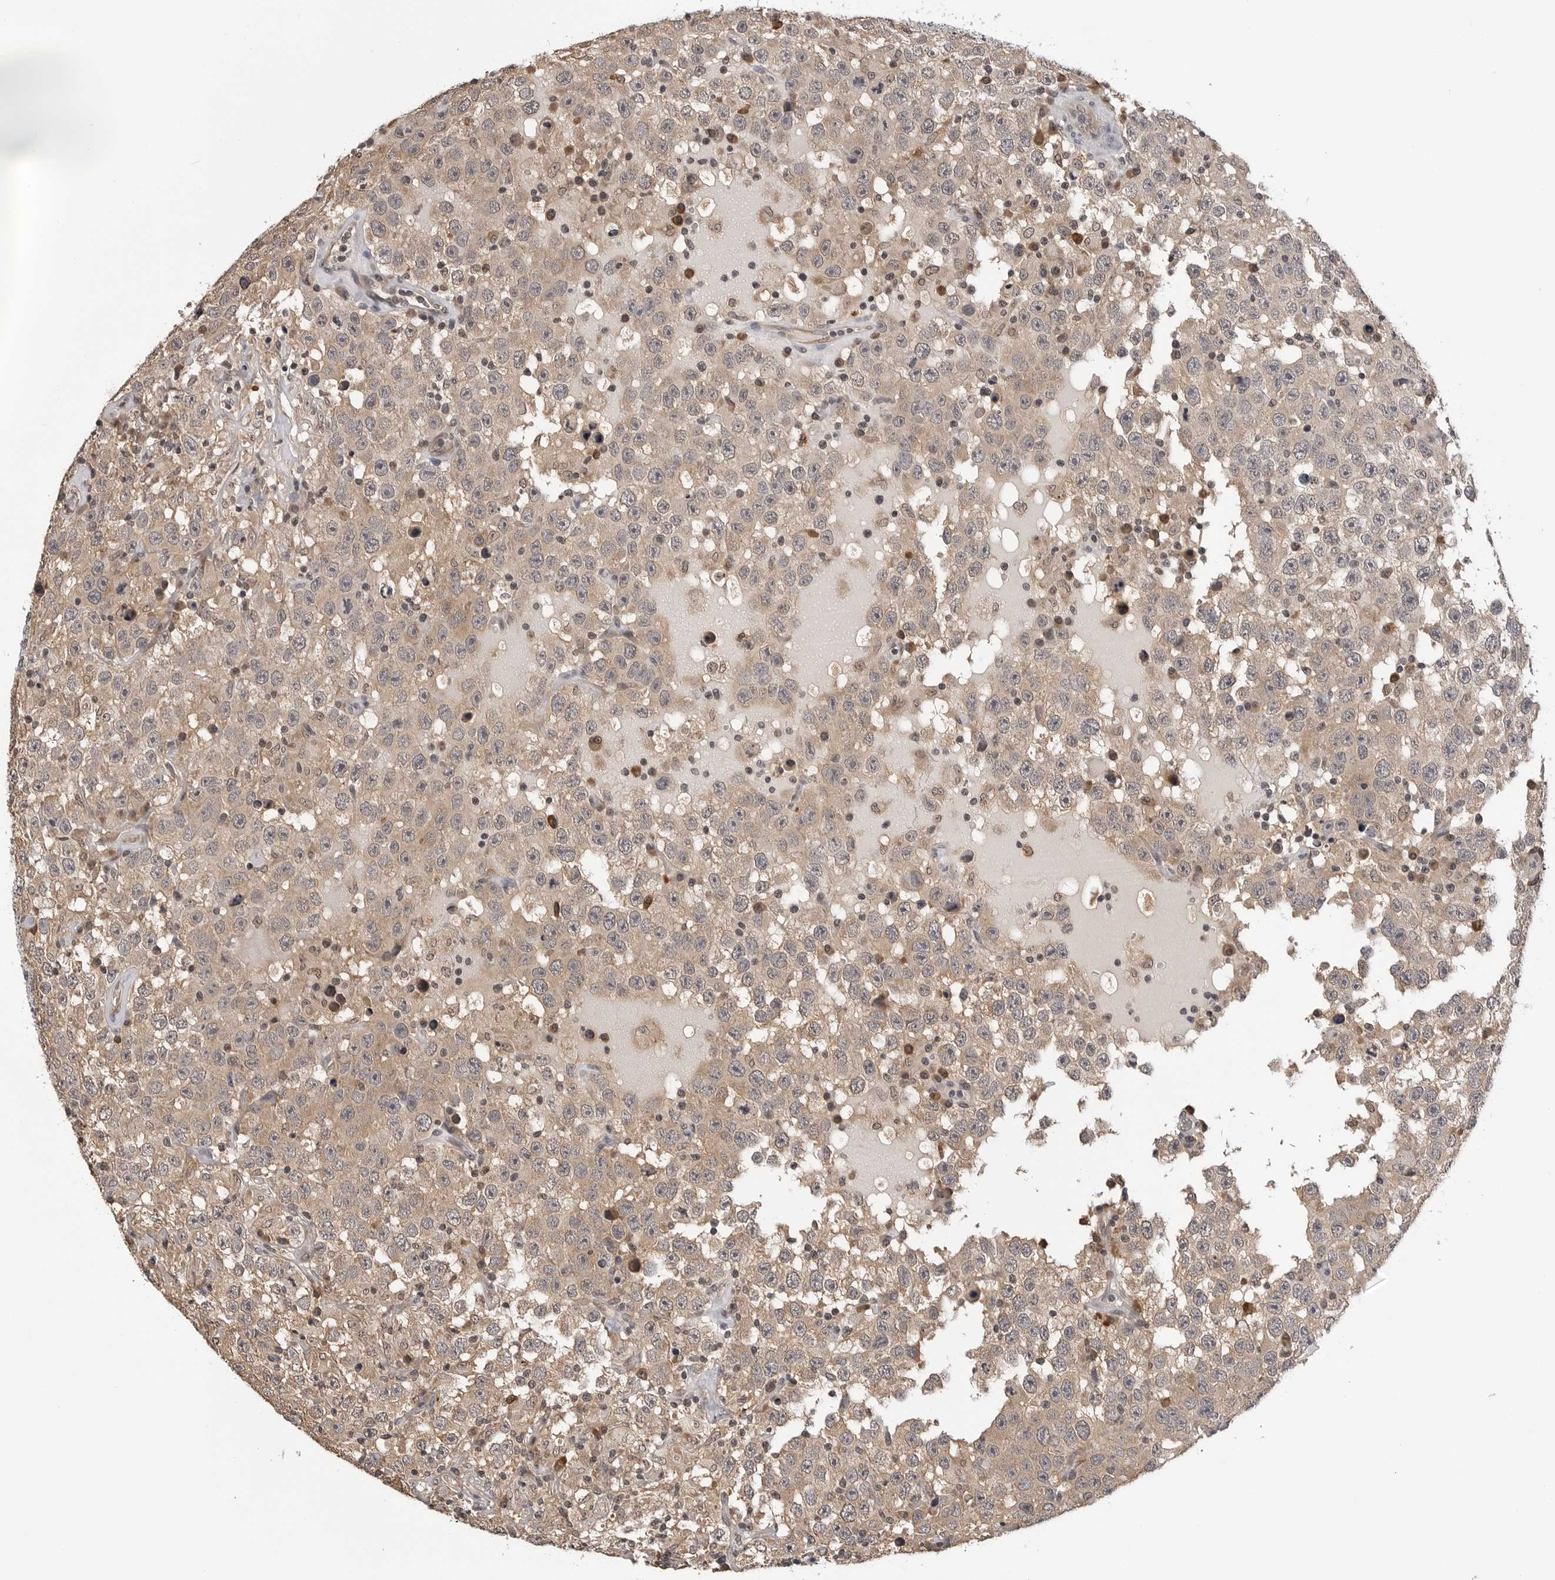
{"staining": {"intensity": "weak", "quantity": ">75%", "location": "cytoplasmic/membranous"}, "tissue": "testis cancer", "cell_type": "Tumor cells", "image_type": "cancer", "snomed": [{"axis": "morphology", "description": "Seminoma, NOS"}, {"axis": "topography", "description": "Testis"}], "caption": "Protein staining displays weak cytoplasmic/membranous positivity in about >75% of tumor cells in testis cancer.", "gene": "TRMT13", "patient": {"sex": "male", "age": 41}}